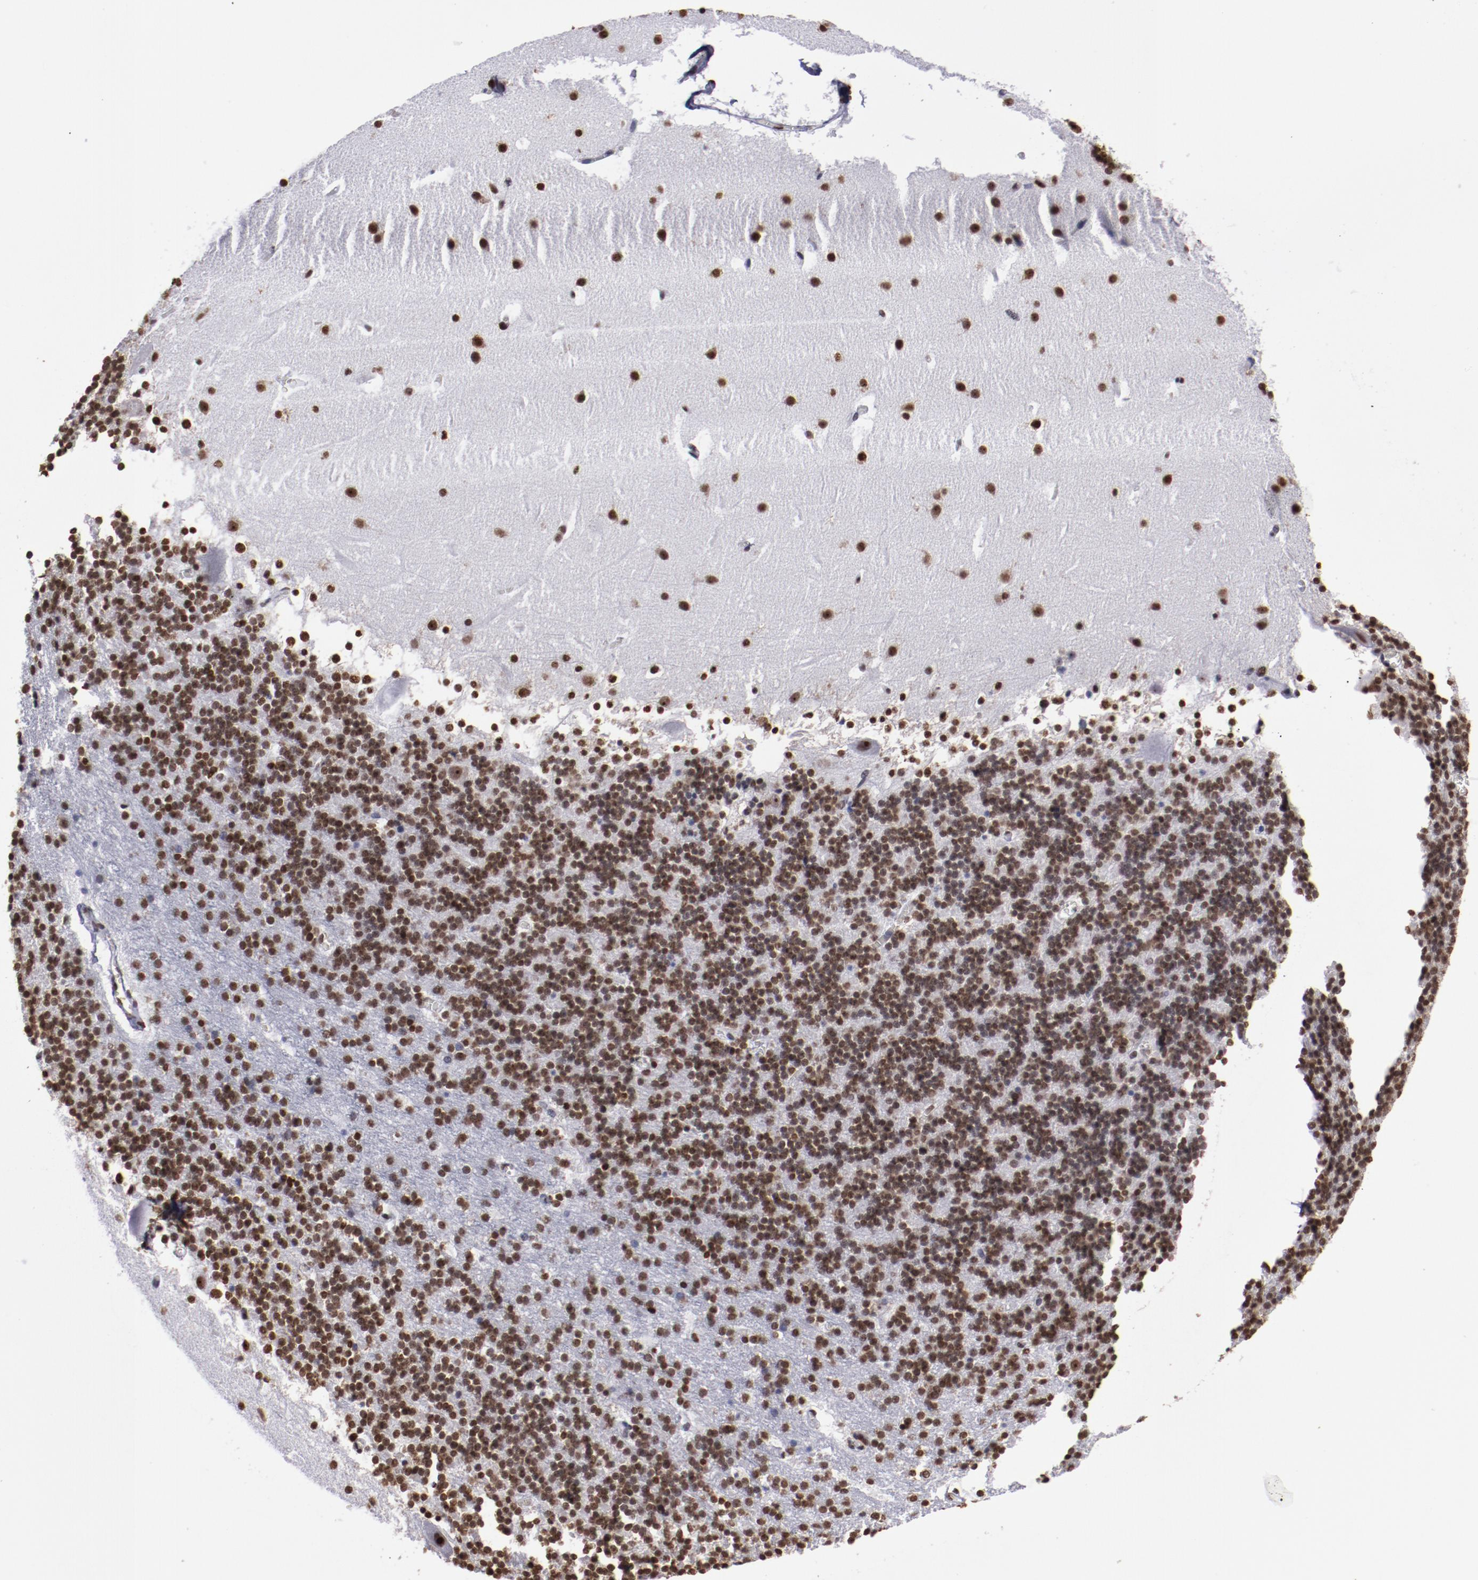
{"staining": {"intensity": "strong", "quantity": ">75%", "location": "nuclear"}, "tissue": "cerebellum", "cell_type": "Cells in granular layer", "image_type": "normal", "snomed": [{"axis": "morphology", "description": "Normal tissue, NOS"}, {"axis": "topography", "description": "Cerebellum"}], "caption": "About >75% of cells in granular layer in unremarkable cerebellum reveal strong nuclear protein expression as visualized by brown immunohistochemical staining.", "gene": "HNRNPA1L3", "patient": {"sex": "male", "age": 45}}